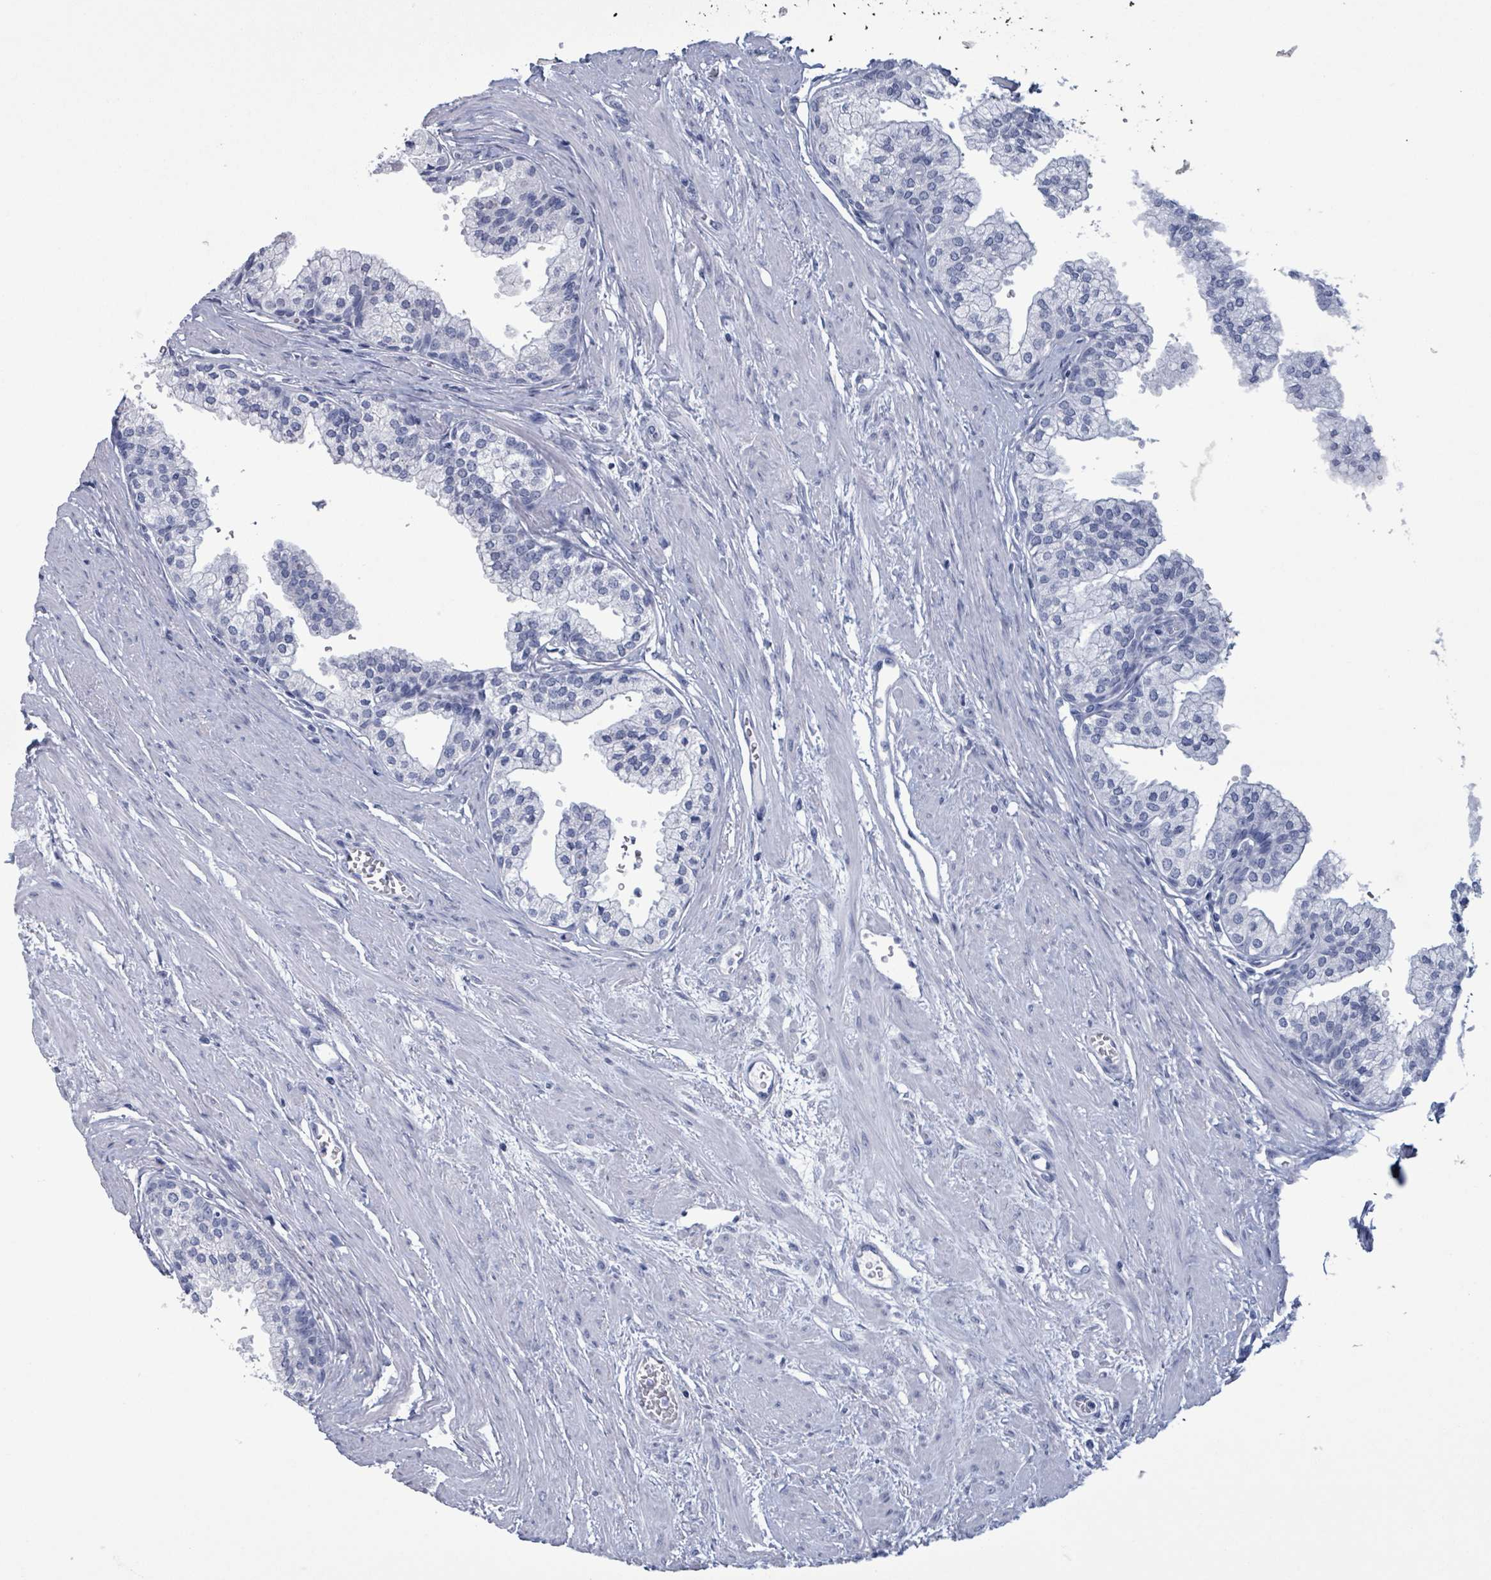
{"staining": {"intensity": "negative", "quantity": "none", "location": "none"}, "tissue": "prostate", "cell_type": "Glandular cells", "image_type": "normal", "snomed": [{"axis": "morphology", "description": "Normal tissue, NOS"}, {"axis": "topography", "description": "Prostate"}], "caption": "Immunohistochemical staining of benign prostate displays no significant expression in glandular cells.", "gene": "NKX2", "patient": {"sex": "male", "age": 60}}